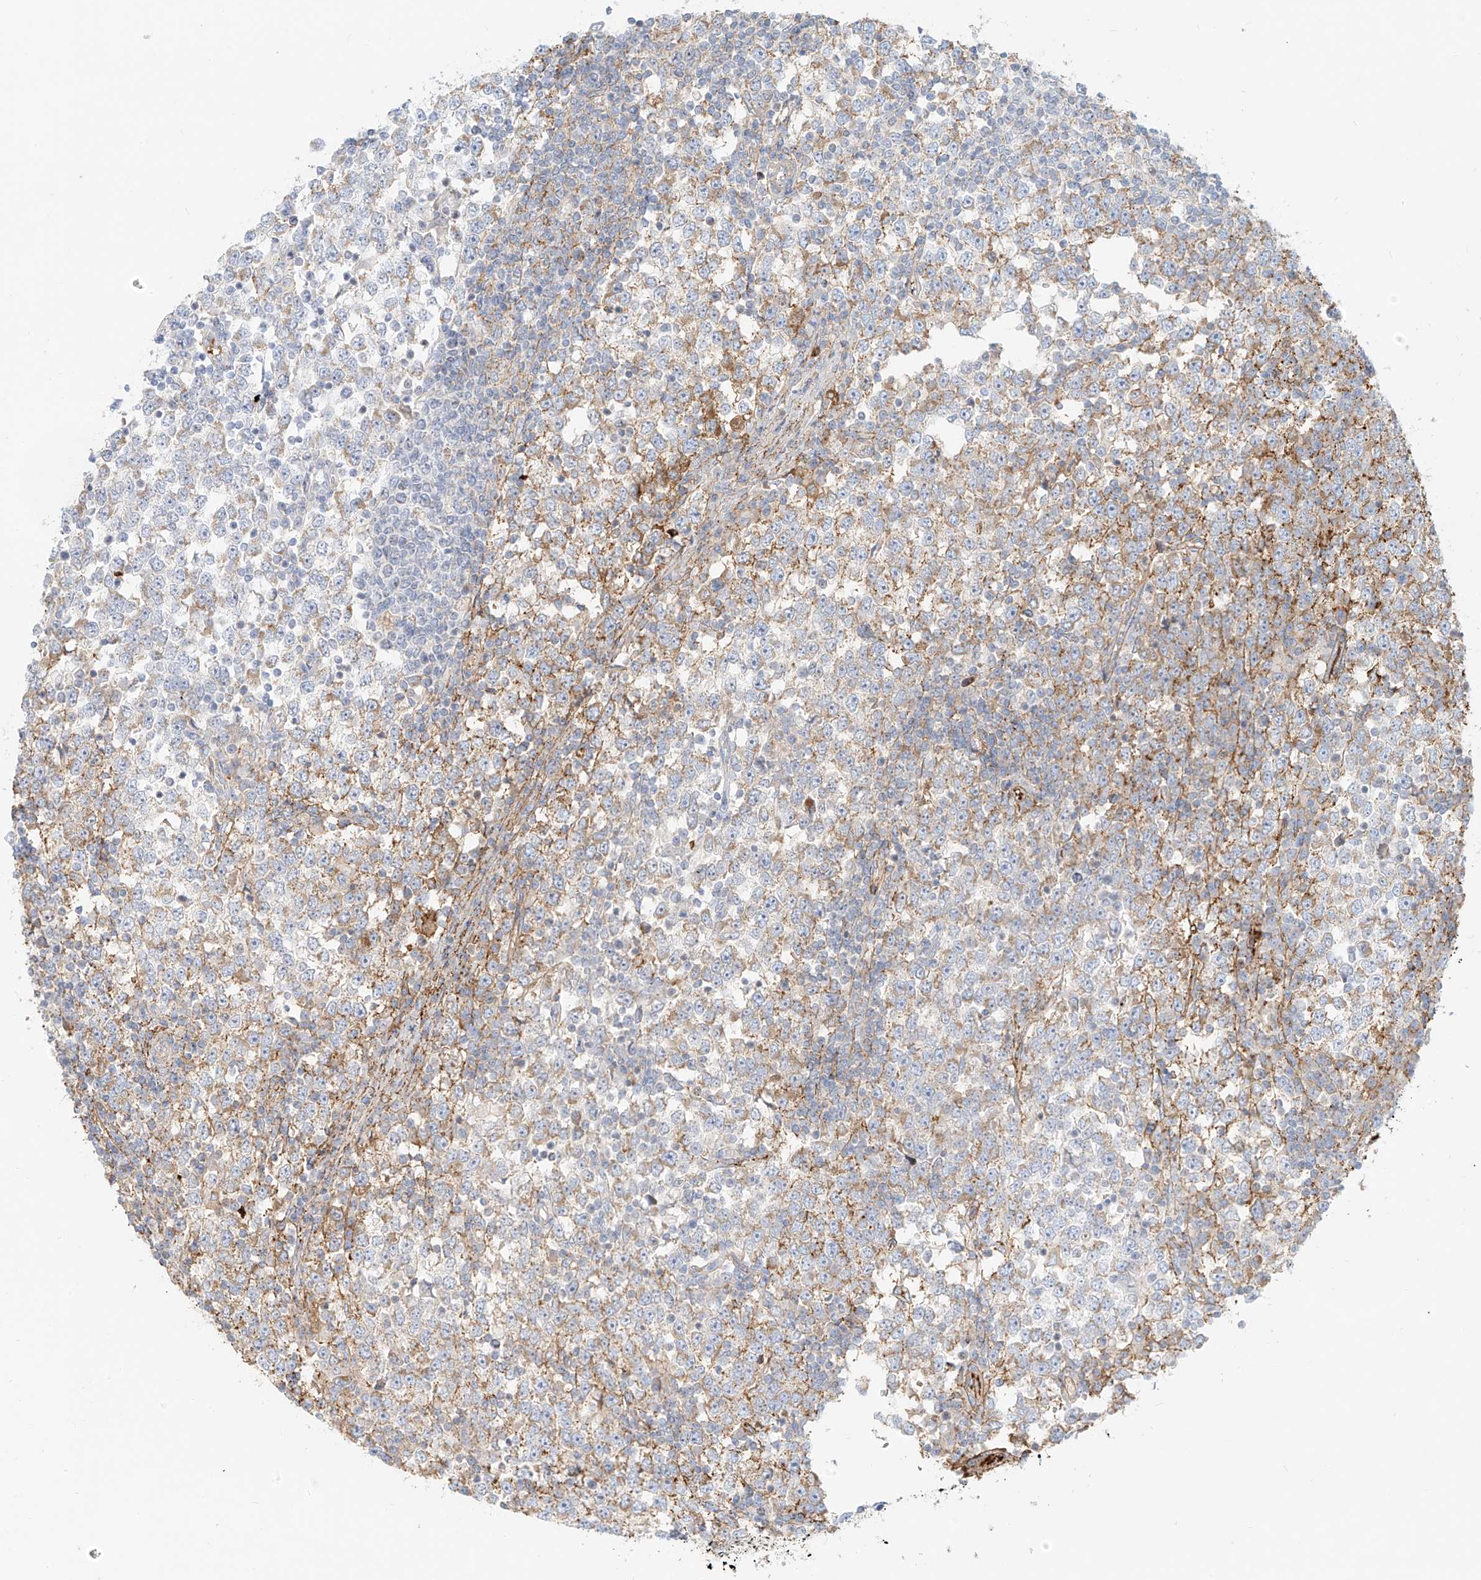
{"staining": {"intensity": "moderate", "quantity": "<25%", "location": "cytoplasmic/membranous"}, "tissue": "testis cancer", "cell_type": "Tumor cells", "image_type": "cancer", "snomed": [{"axis": "morphology", "description": "Seminoma, NOS"}, {"axis": "topography", "description": "Testis"}], "caption": "Immunohistochemical staining of testis cancer reveals low levels of moderate cytoplasmic/membranous staining in approximately <25% of tumor cells.", "gene": "OCSTAMP", "patient": {"sex": "male", "age": 65}}